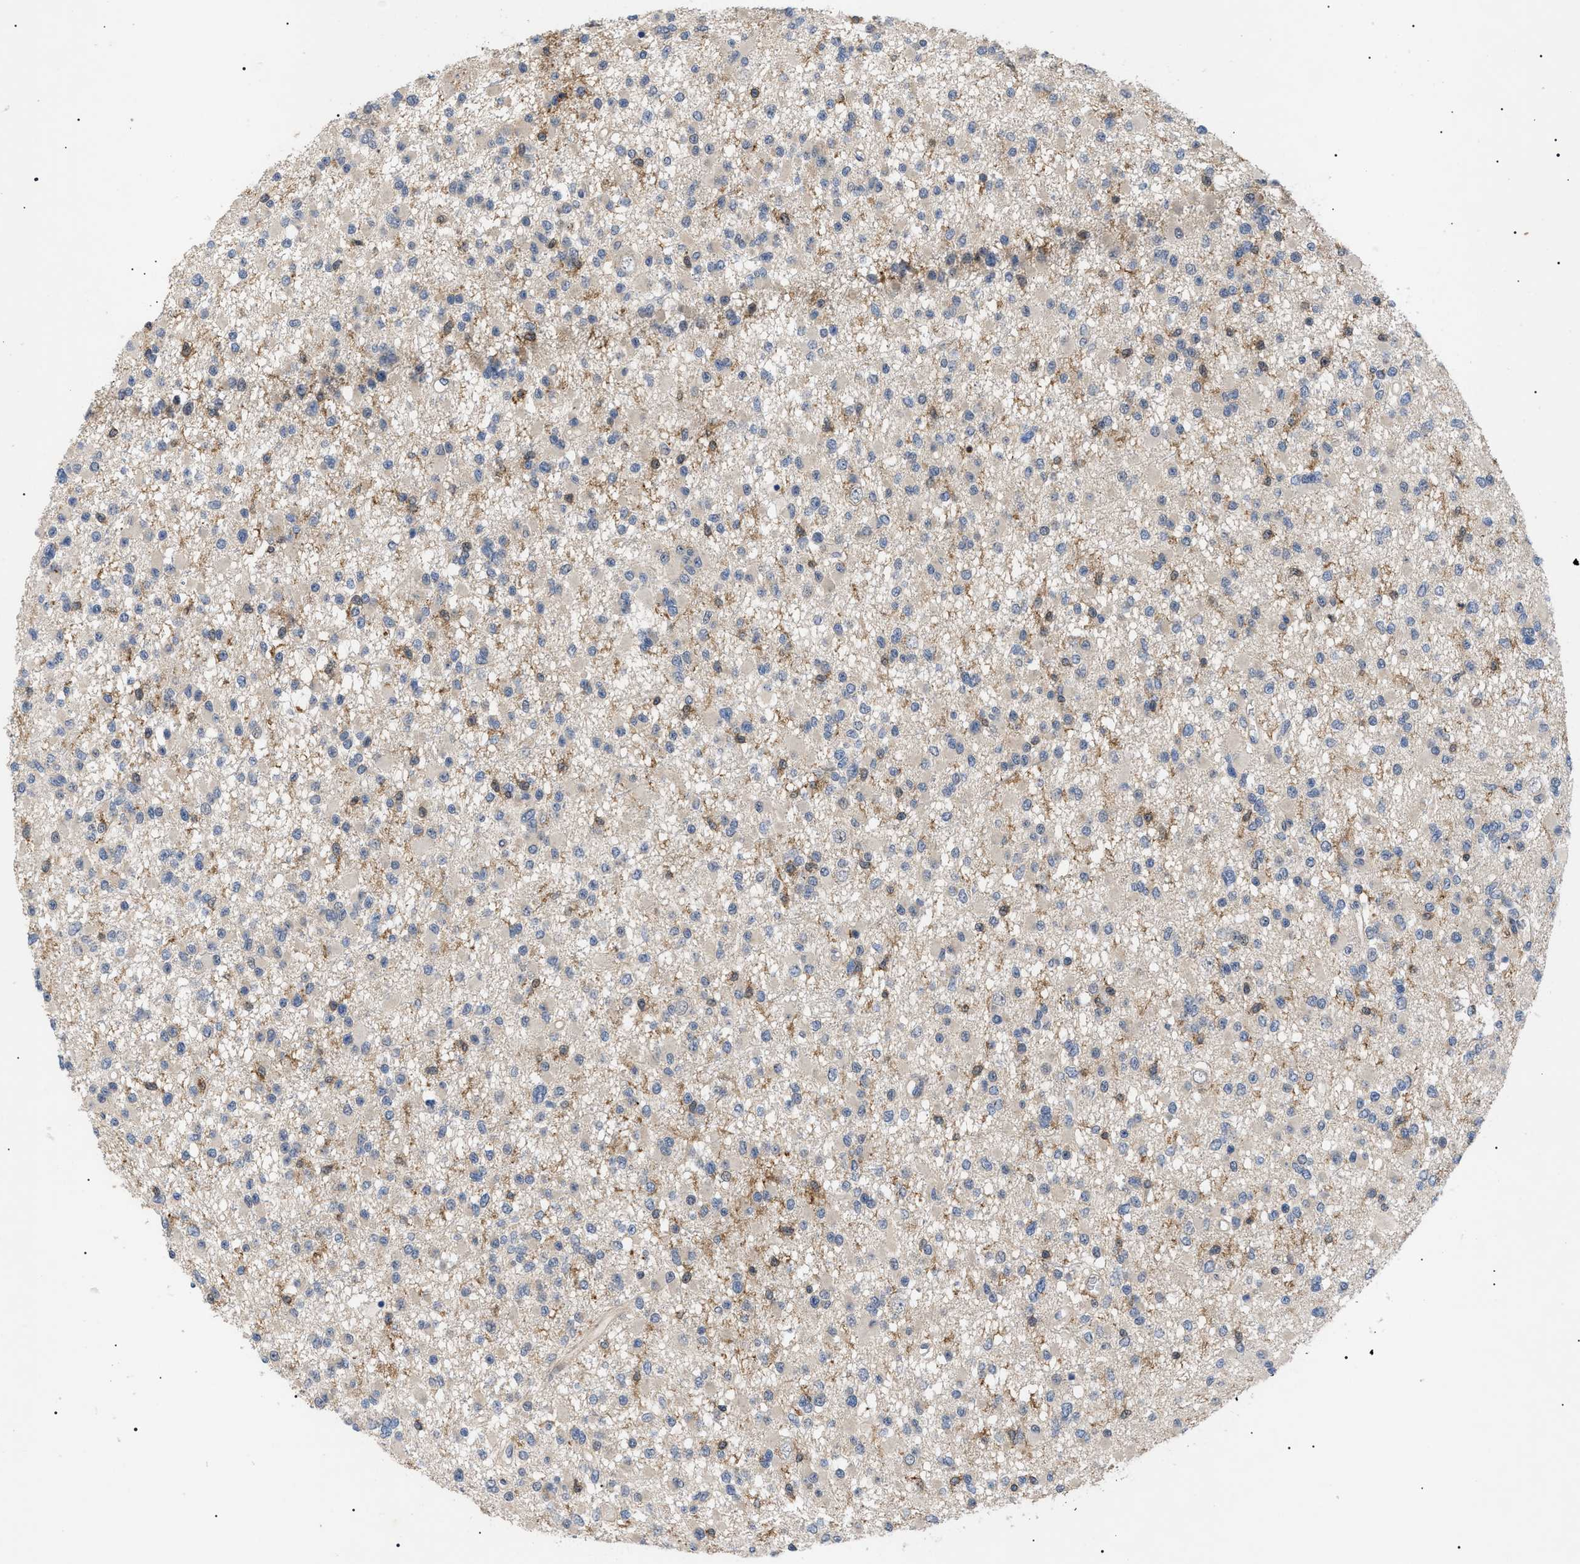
{"staining": {"intensity": "weak", "quantity": "<25%", "location": "cytoplasmic/membranous"}, "tissue": "glioma", "cell_type": "Tumor cells", "image_type": "cancer", "snomed": [{"axis": "morphology", "description": "Glioma, malignant, Low grade"}, {"axis": "topography", "description": "Brain"}], "caption": "An immunohistochemistry photomicrograph of low-grade glioma (malignant) is shown. There is no staining in tumor cells of low-grade glioma (malignant).", "gene": "CD300A", "patient": {"sex": "female", "age": 22}}